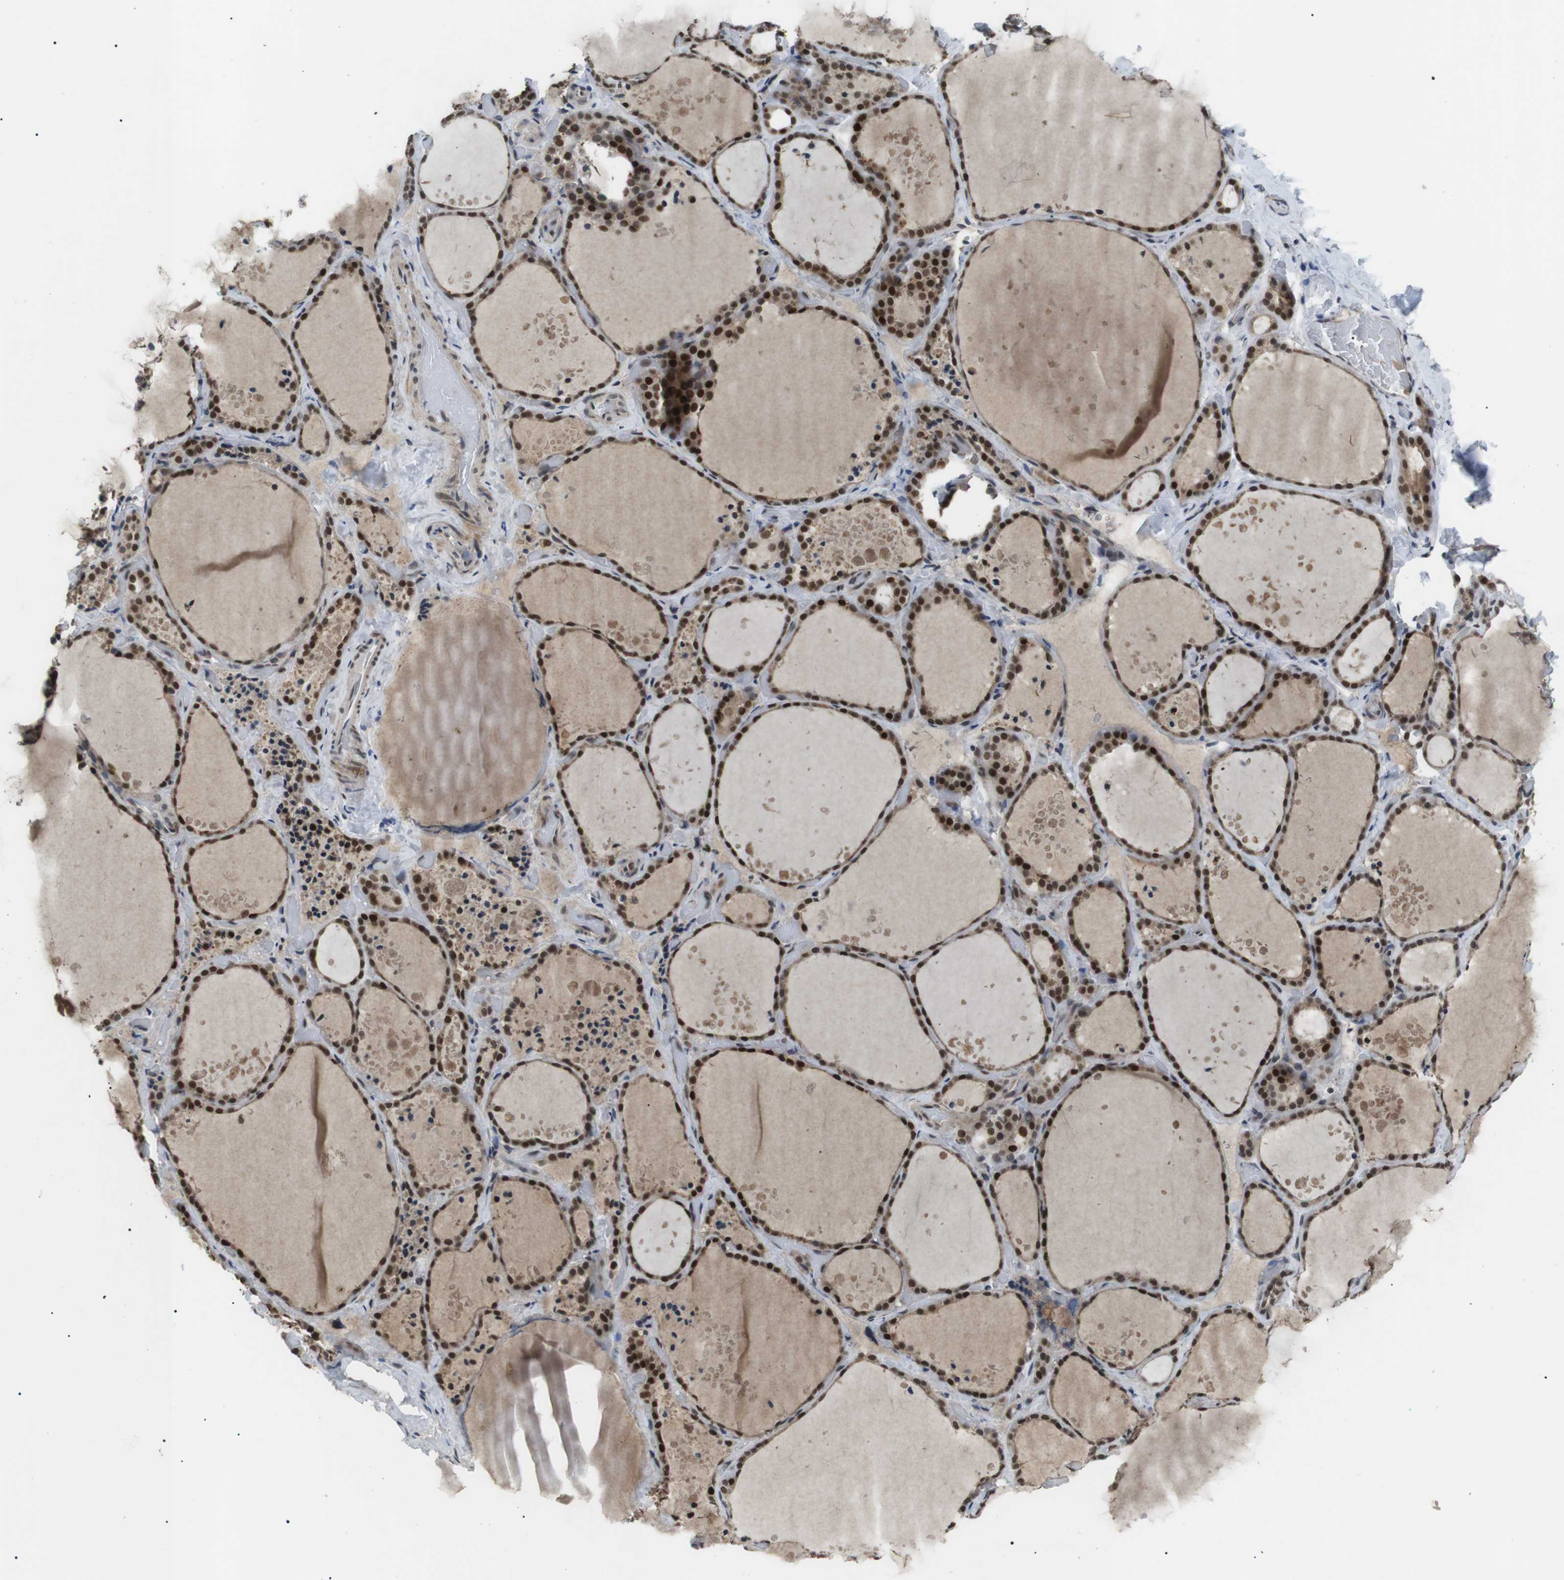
{"staining": {"intensity": "strong", "quantity": ">75%", "location": "cytoplasmic/membranous,nuclear"}, "tissue": "thyroid gland", "cell_type": "Glandular cells", "image_type": "normal", "snomed": [{"axis": "morphology", "description": "Normal tissue, NOS"}, {"axis": "topography", "description": "Thyroid gland"}], "caption": "Immunohistochemistry (DAB) staining of normal human thyroid gland exhibits strong cytoplasmic/membranous,nuclear protein staining in about >75% of glandular cells. (Brightfield microscopy of DAB IHC at high magnification).", "gene": "ORAI3", "patient": {"sex": "female", "age": 44}}